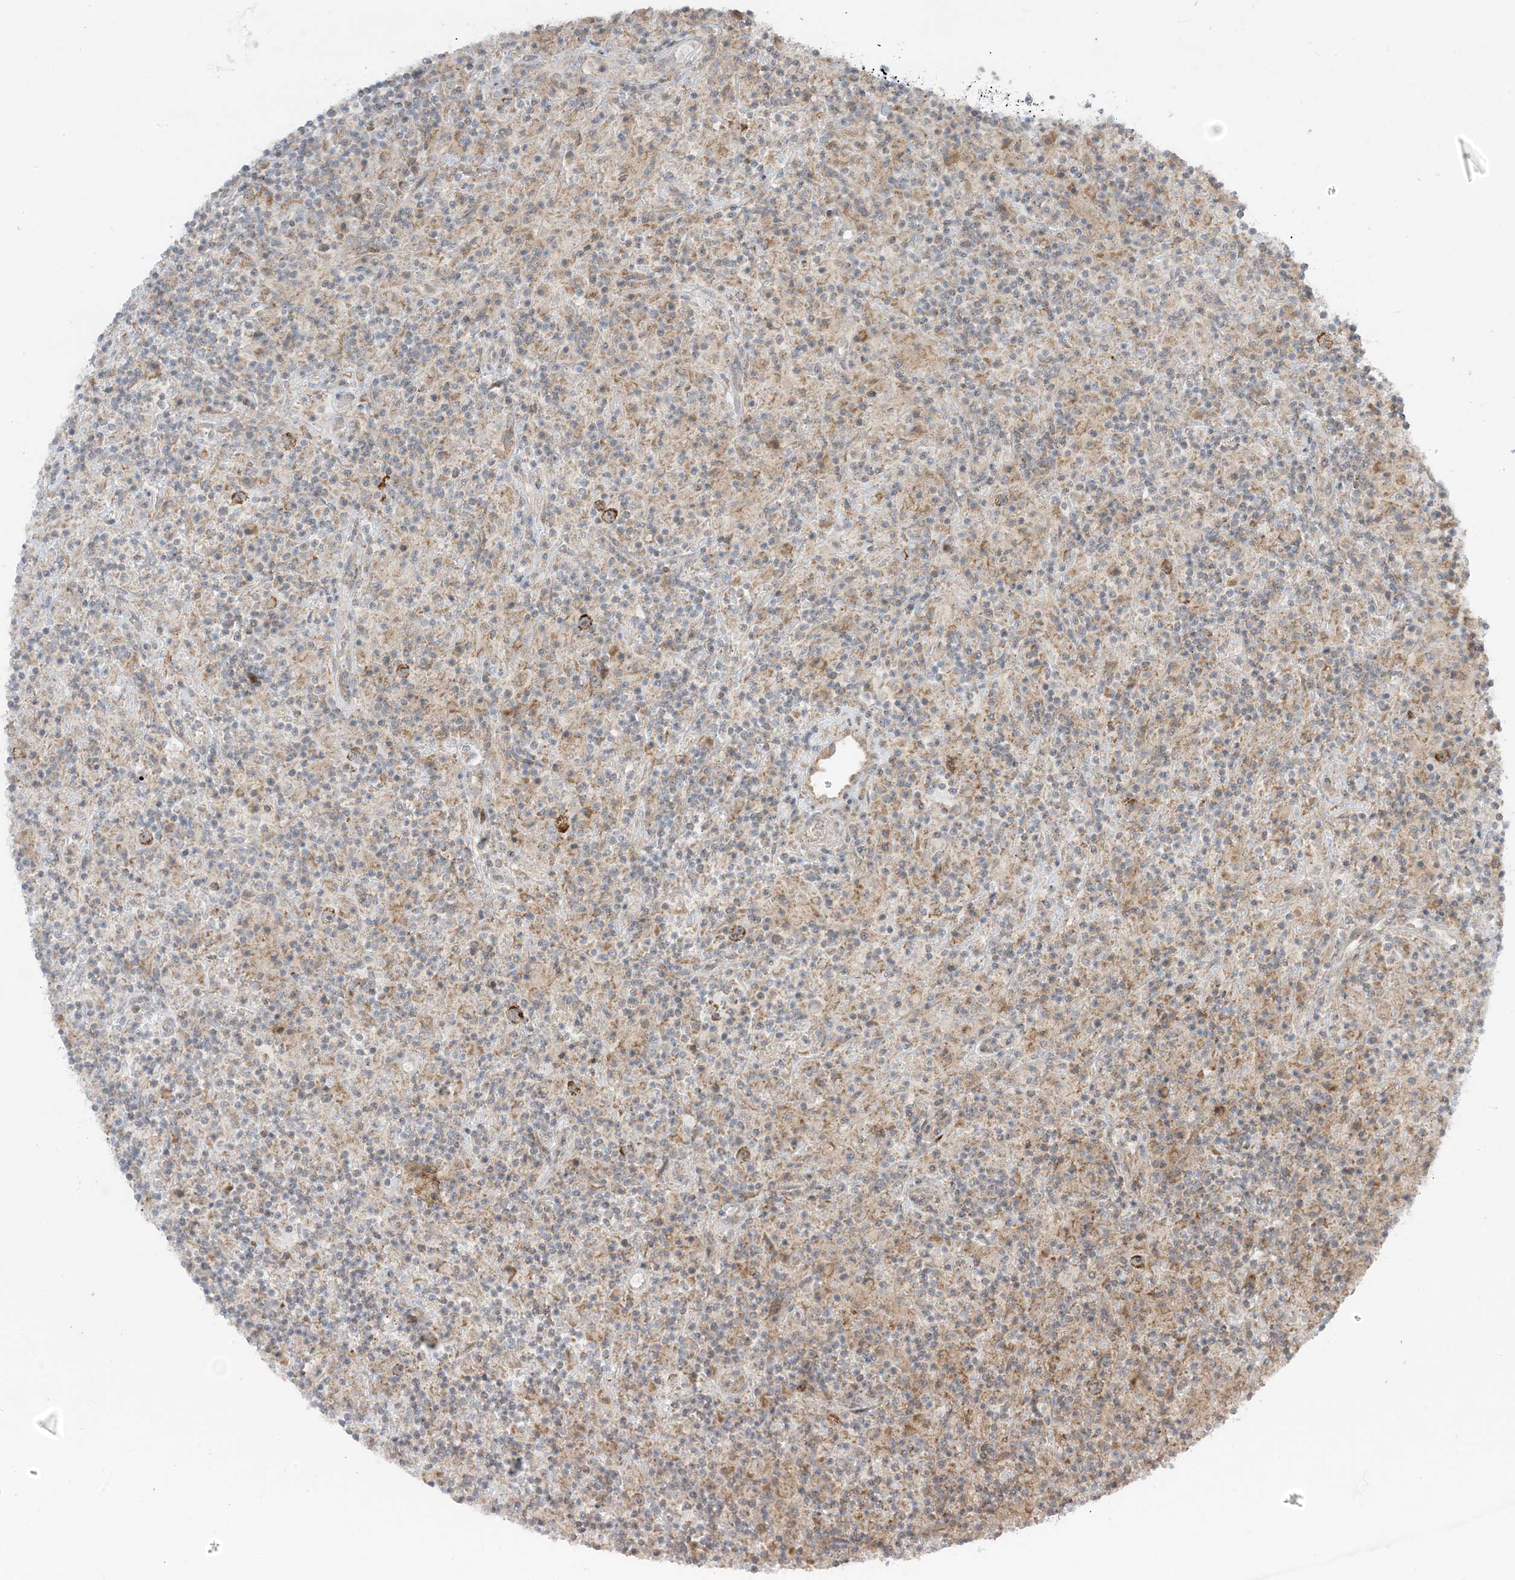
{"staining": {"intensity": "moderate", "quantity": "25%-75%", "location": "cytoplasmic/membranous"}, "tissue": "lymphoma", "cell_type": "Tumor cells", "image_type": "cancer", "snomed": [{"axis": "morphology", "description": "Hodgkin's disease, NOS"}, {"axis": "topography", "description": "Lymph node"}], "caption": "Human lymphoma stained for a protein (brown) reveals moderate cytoplasmic/membranous positive staining in approximately 25%-75% of tumor cells.", "gene": "PHLDB2", "patient": {"sex": "male", "age": 70}}